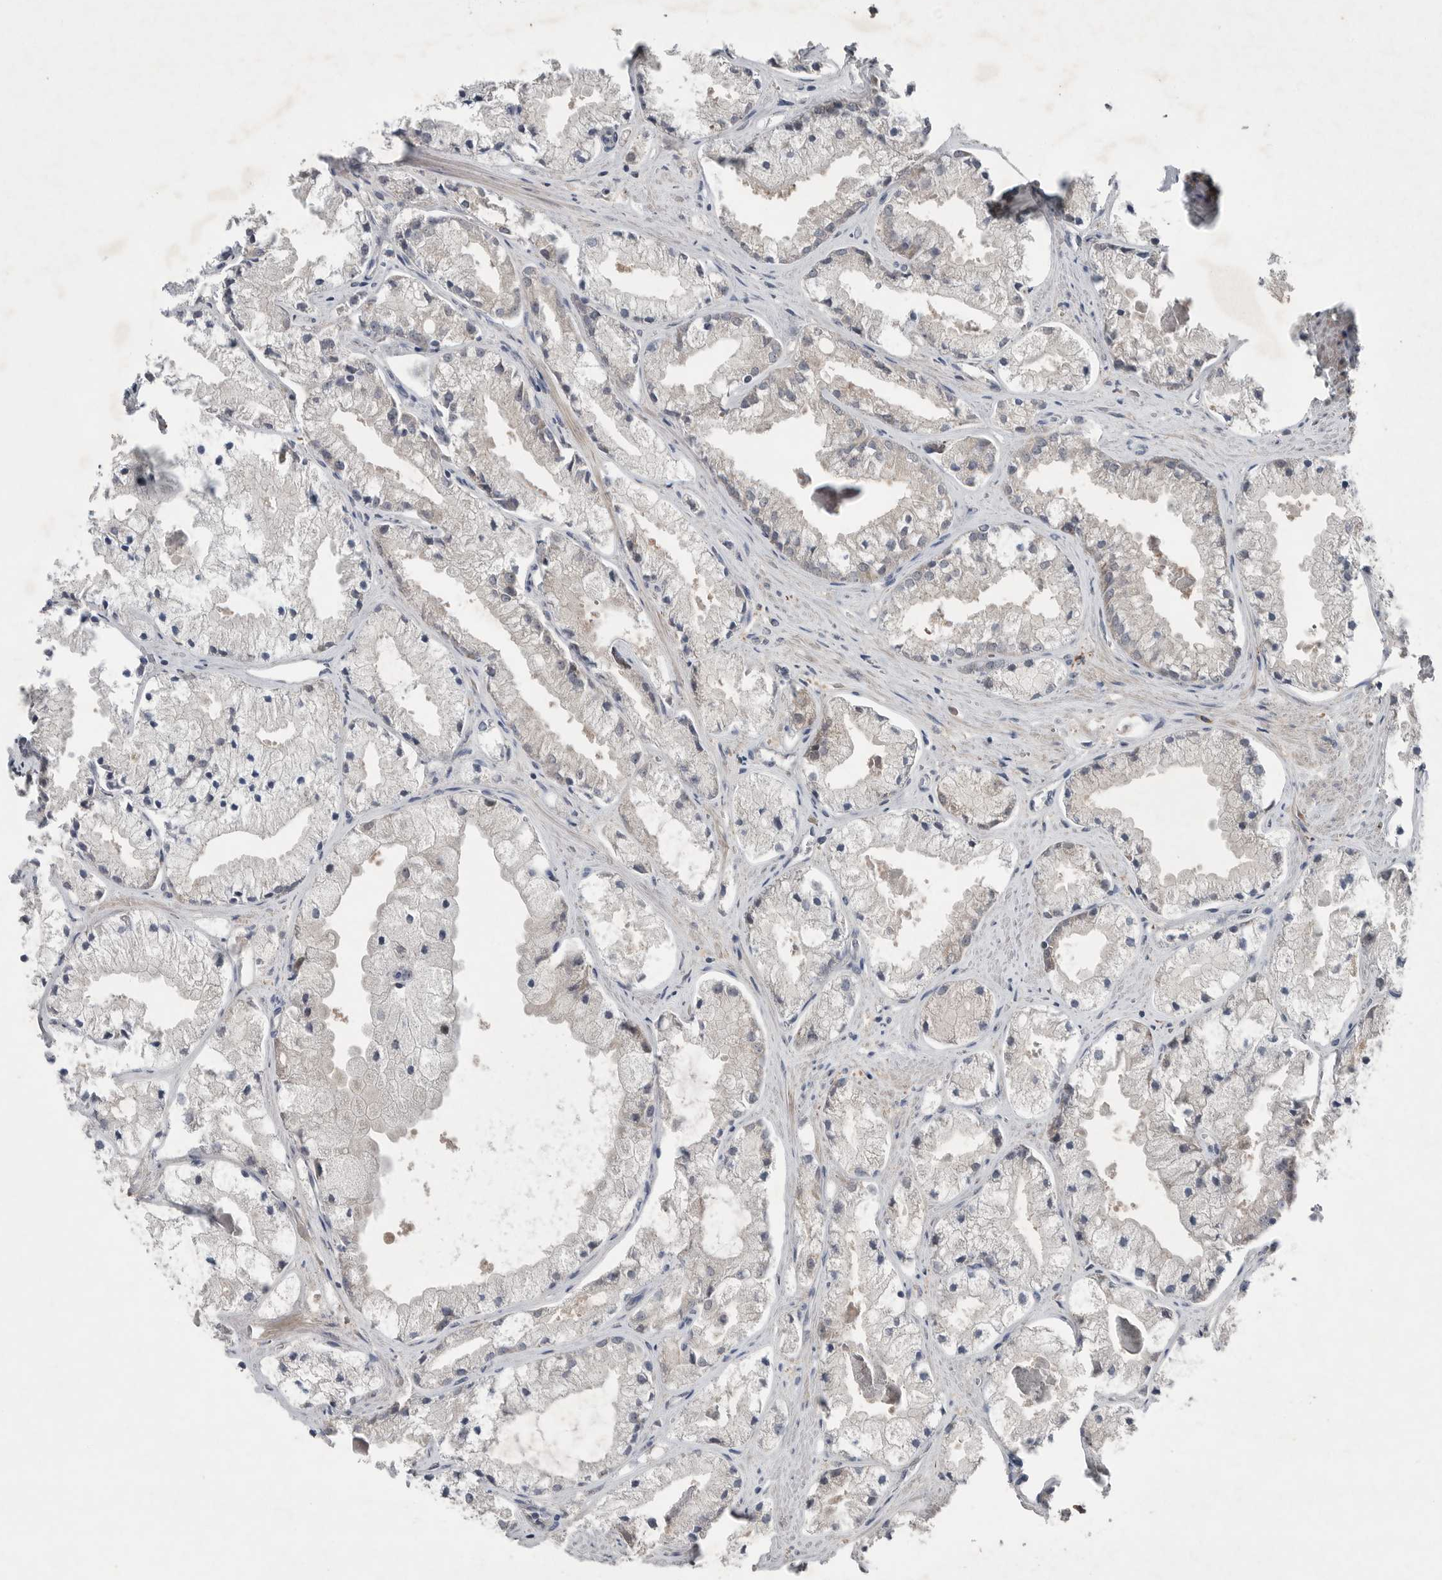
{"staining": {"intensity": "weak", "quantity": "25%-75%", "location": "cytoplasmic/membranous"}, "tissue": "prostate cancer", "cell_type": "Tumor cells", "image_type": "cancer", "snomed": [{"axis": "morphology", "description": "Adenocarcinoma, High grade"}, {"axis": "topography", "description": "Prostate"}], "caption": "Brown immunohistochemical staining in prostate cancer (adenocarcinoma (high-grade)) displays weak cytoplasmic/membranous positivity in approximately 25%-75% of tumor cells. (DAB (3,3'-diaminobenzidine) IHC, brown staining for protein, blue staining for nuclei).", "gene": "SCP2", "patient": {"sex": "male", "age": 50}}